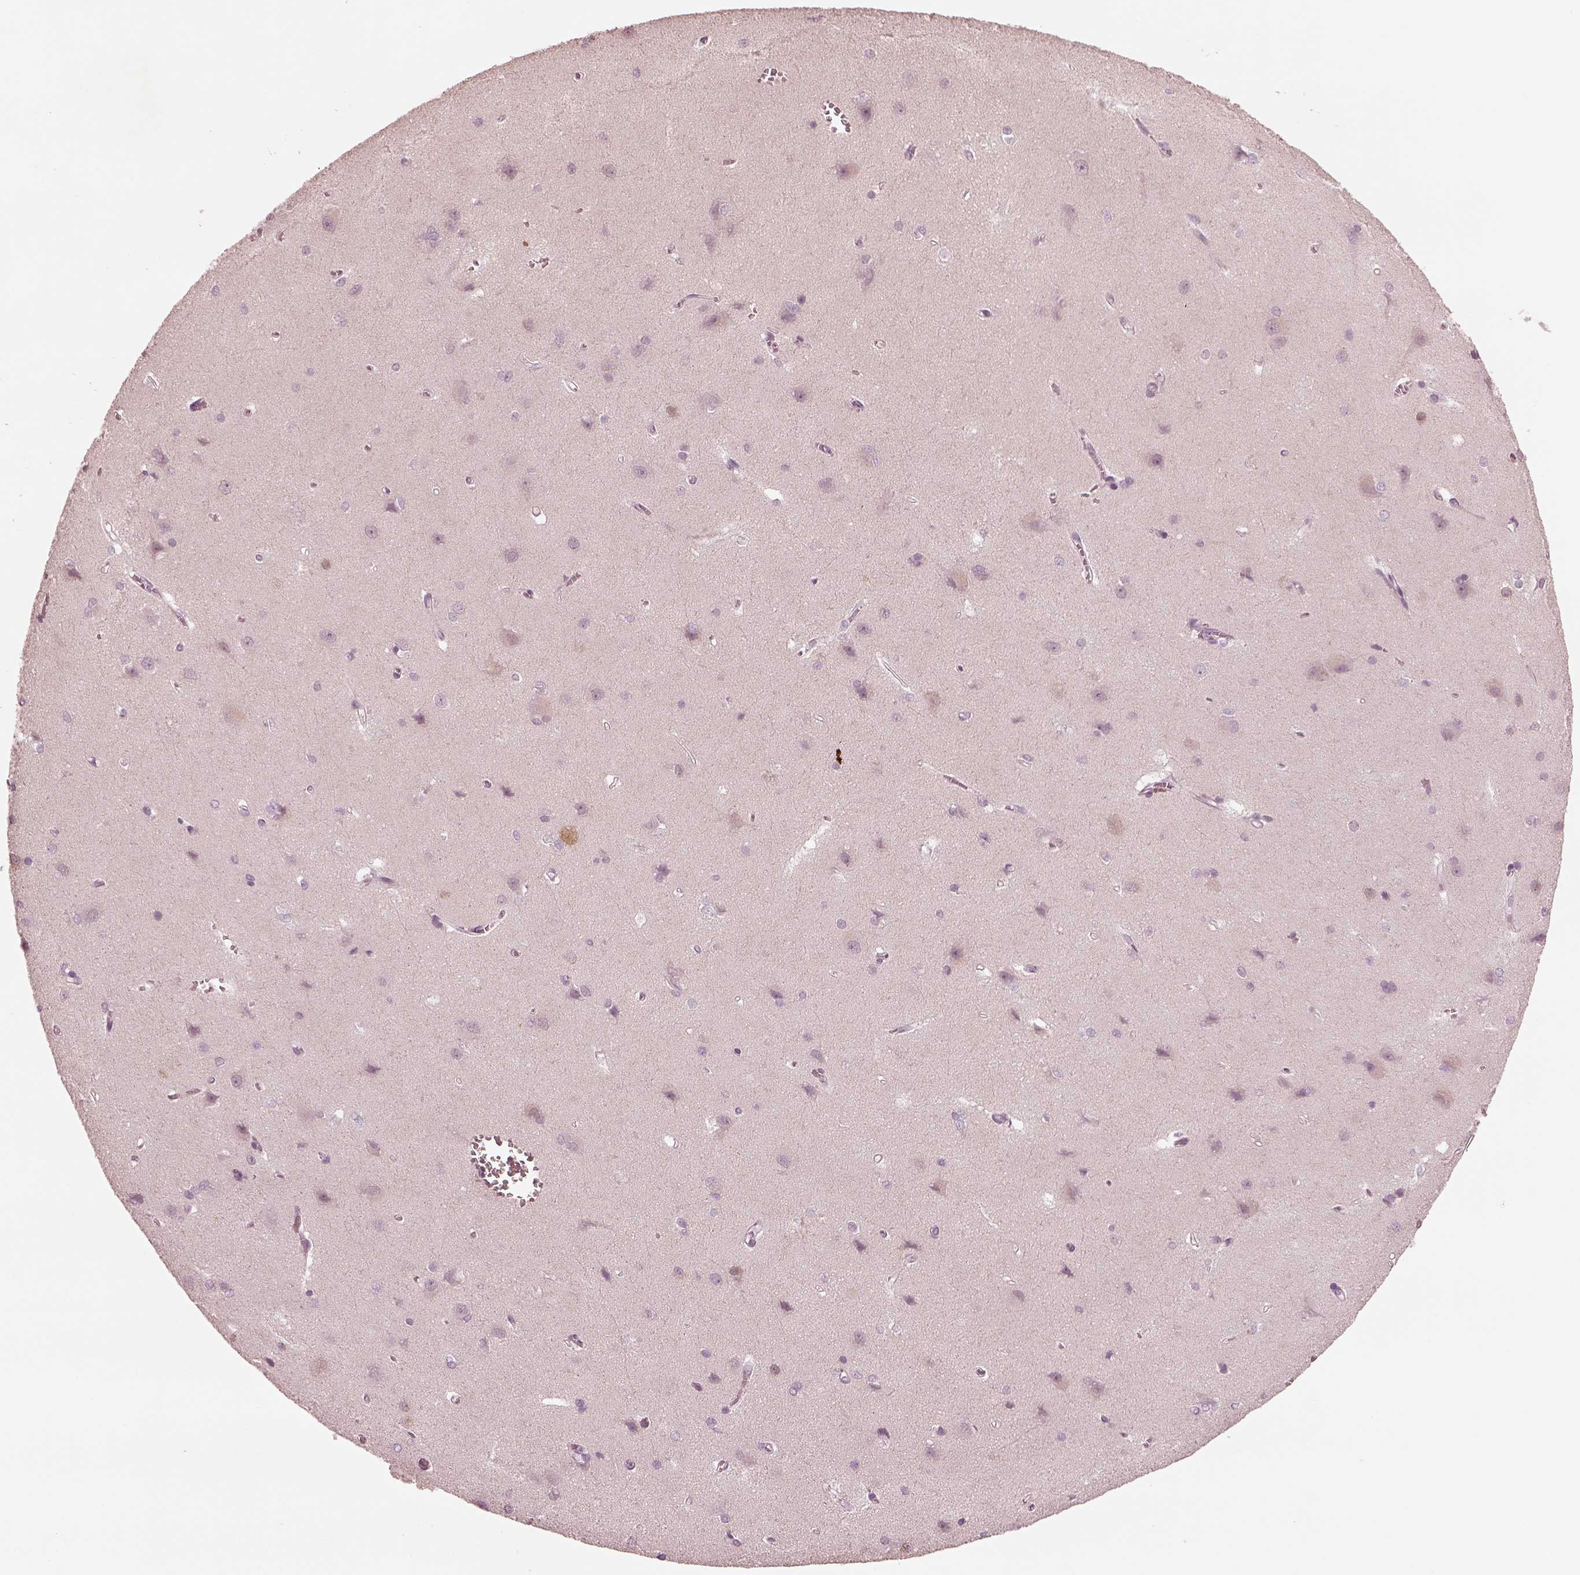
{"staining": {"intensity": "negative", "quantity": "none", "location": "none"}, "tissue": "cerebral cortex", "cell_type": "Endothelial cells", "image_type": "normal", "snomed": [{"axis": "morphology", "description": "Normal tissue, NOS"}, {"axis": "topography", "description": "Cerebral cortex"}], "caption": "A high-resolution photomicrograph shows immunohistochemistry staining of benign cerebral cortex, which reveals no significant expression in endothelial cells.", "gene": "CCDC170", "patient": {"sex": "male", "age": 37}}